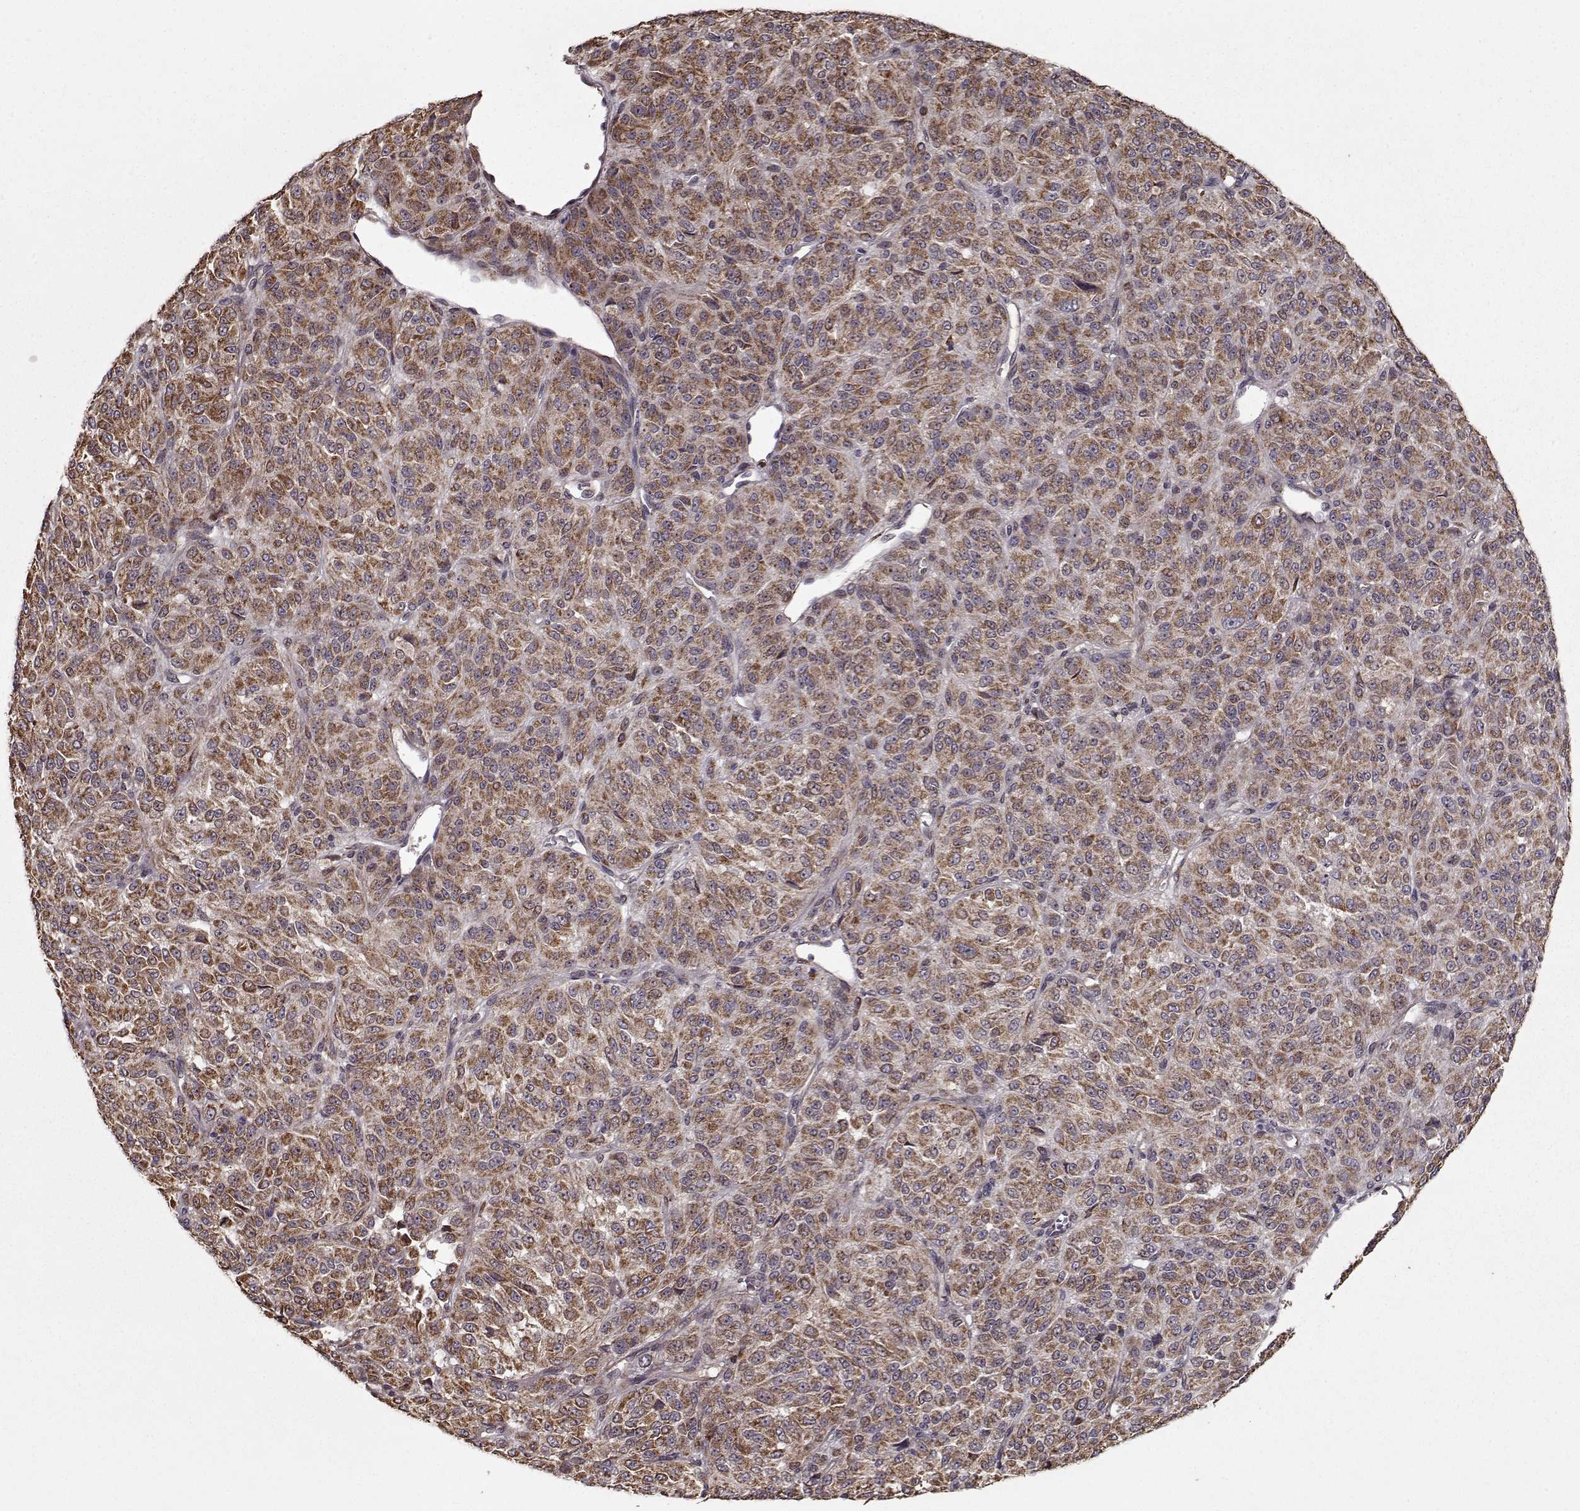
{"staining": {"intensity": "moderate", "quantity": ">75%", "location": "cytoplasmic/membranous"}, "tissue": "melanoma", "cell_type": "Tumor cells", "image_type": "cancer", "snomed": [{"axis": "morphology", "description": "Malignant melanoma, Metastatic site"}, {"axis": "topography", "description": "Brain"}], "caption": "An image showing moderate cytoplasmic/membranous staining in approximately >75% of tumor cells in malignant melanoma (metastatic site), as visualized by brown immunohistochemical staining.", "gene": "IMMP1L", "patient": {"sex": "female", "age": 56}}